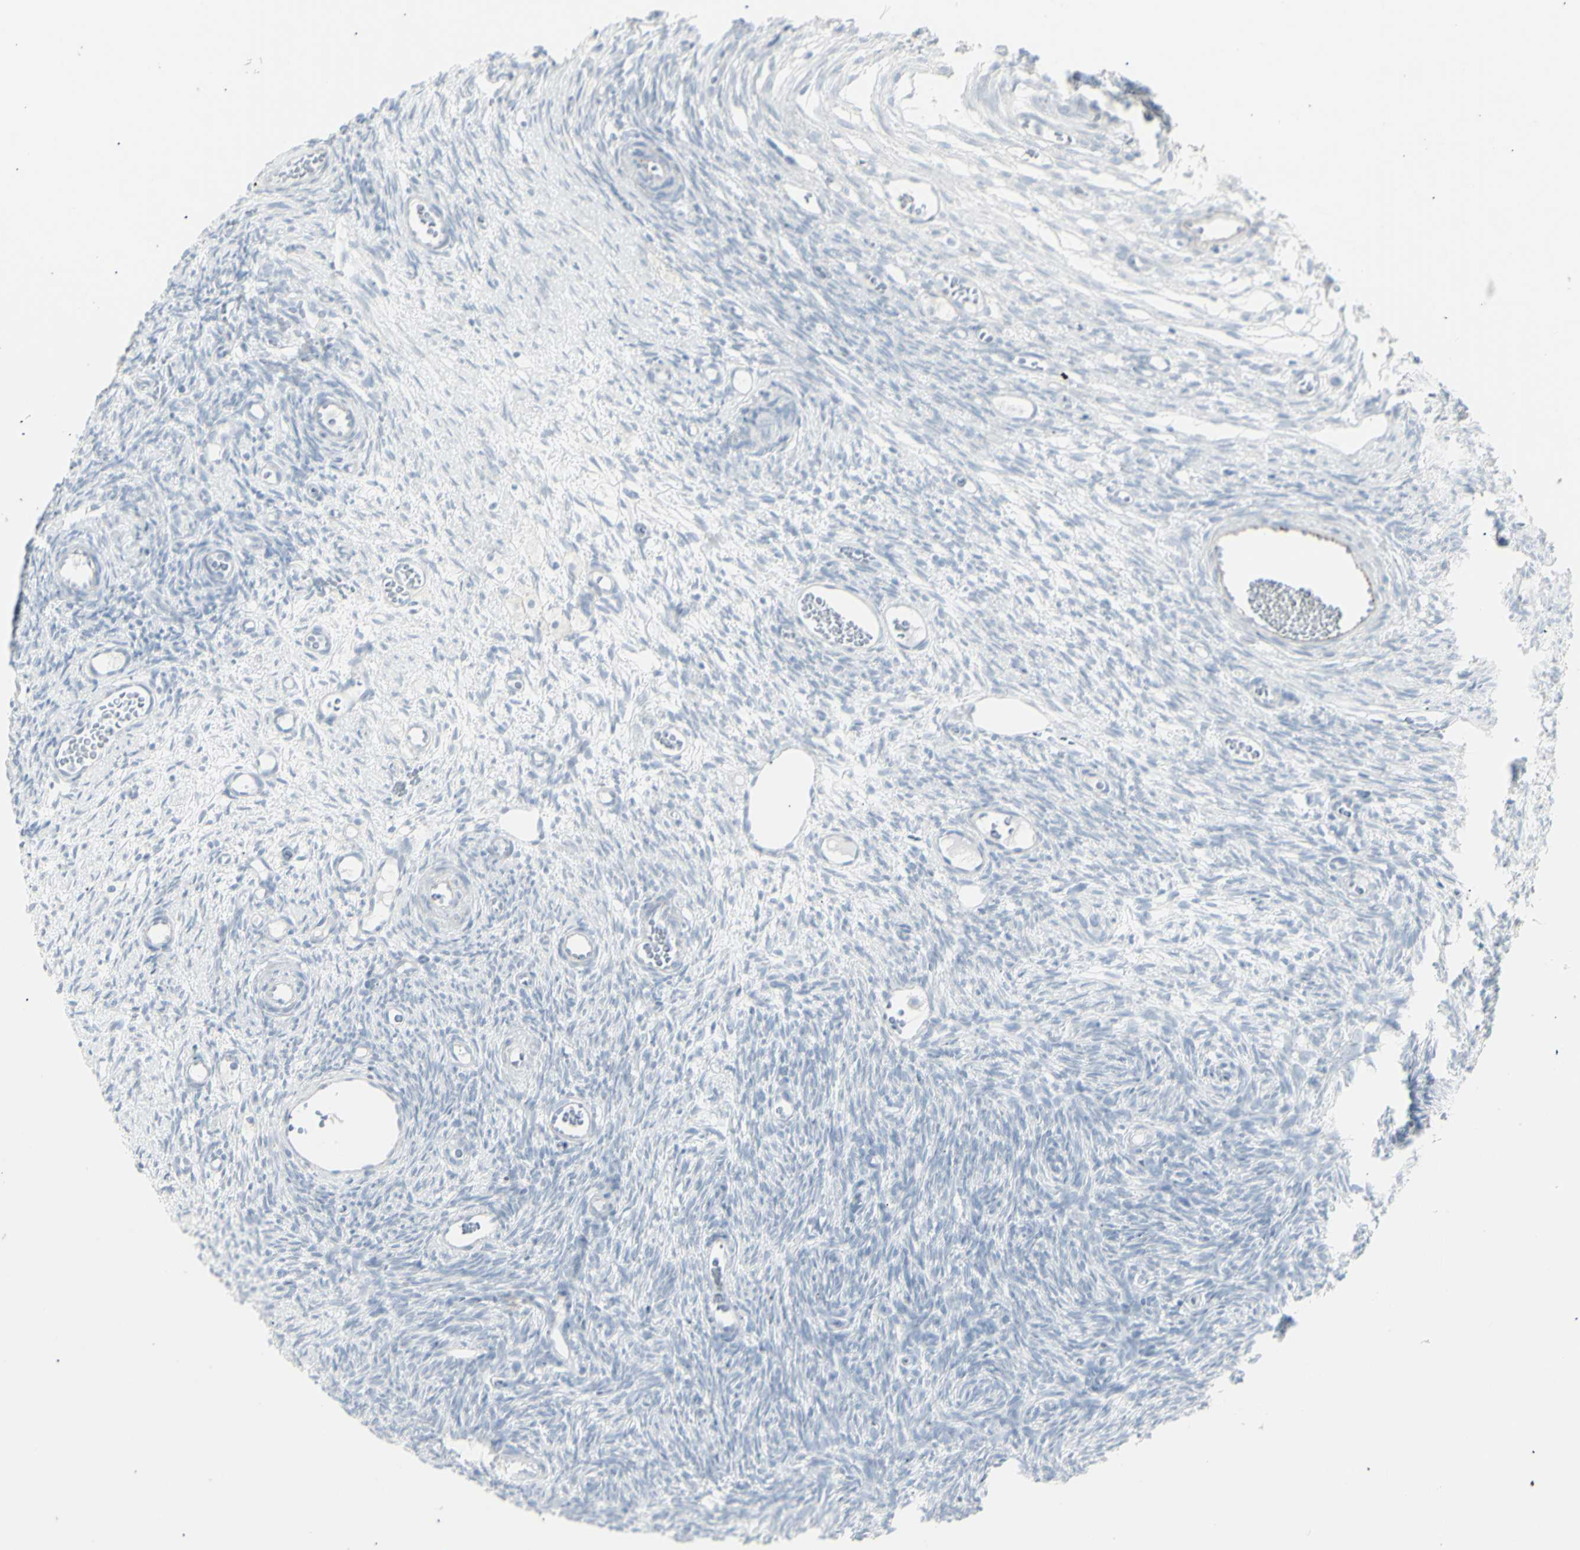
{"staining": {"intensity": "negative", "quantity": "none", "location": "none"}, "tissue": "ovary", "cell_type": "Ovarian stroma cells", "image_type": "normal", "snomed": [{"axis": "morphology", "description": "Normal tissue, NOS"}, {"axis": "topography", "description": "Ovary"}], "caption": "Immunohistochemistry image of unremarkable ovary: ovary stained with DAB (3,3'-diaminobenzidine) shows no significant protein expression in ovarian stroma cells. The staining was performed using DAB (3,3'-diaminobenzidine) to visualize the protein expression in brown, while the nuclei were stained in blue with hematoxylin (Magnification: 20x).", "gene": "YBX2", "patient": {"sex": "female", "age": 35}}